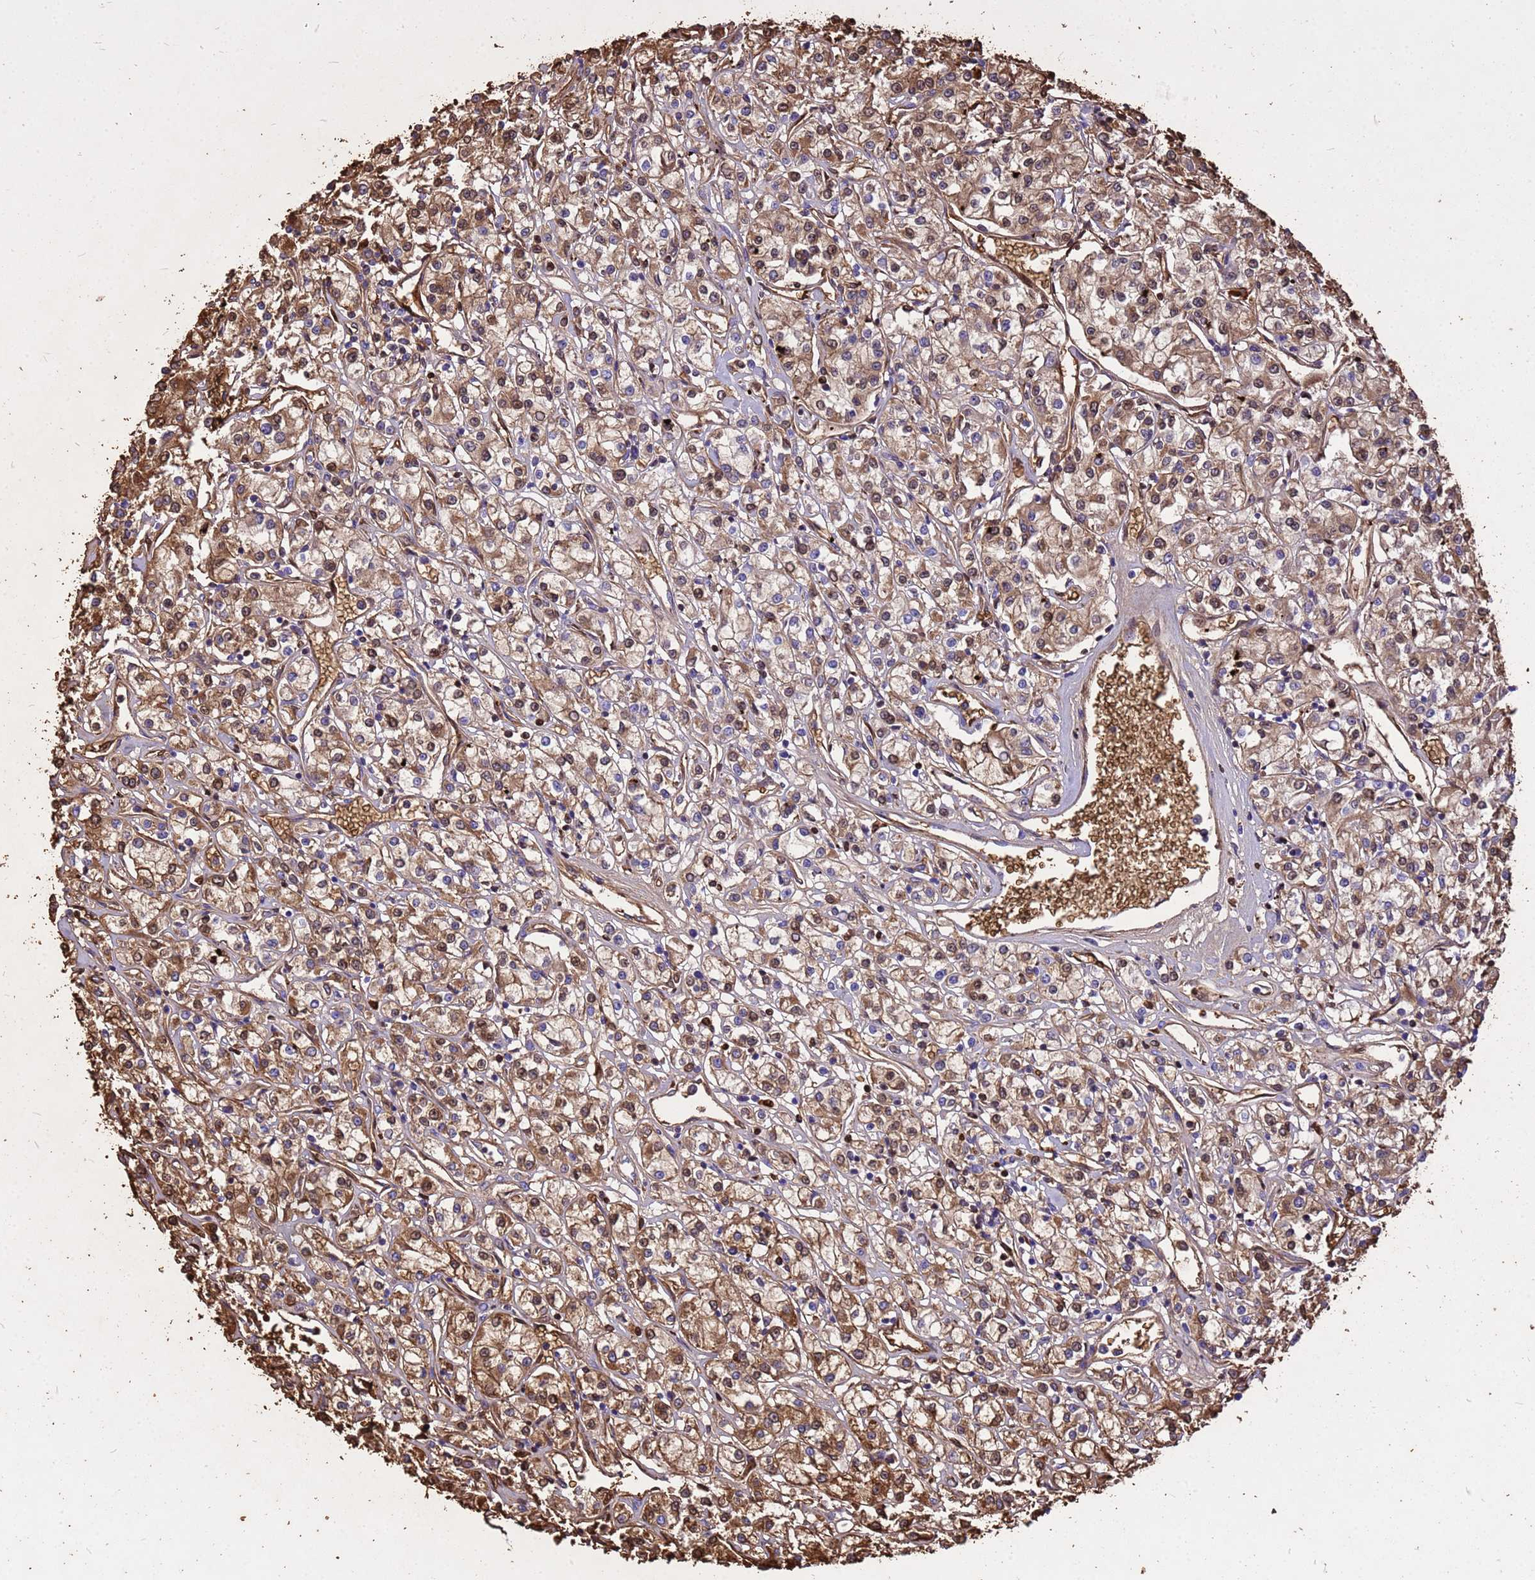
{"staining": {"intensity": "moderate", "quantity": "25%-75%", "location": "cytoplasmic/membranous,nuclear"}, "tissue": "renal cancer", "cell_type": "Tumor cells", "image_type": "cancer", "snomed": [{"axis": "morphology", "description": "Adenocarcinoma, NOS"}, {"axis": "topography", "description": "Kidney"}], "caption": "Renal cancer was stained to show a protein in brown. There is medium levels of moderate cytoplasmic/membranous and nuclear positivity in about 25%-75% of tumor cells.", "gene": "HBA2", "patient": {"sex": "female", "age": 59}}